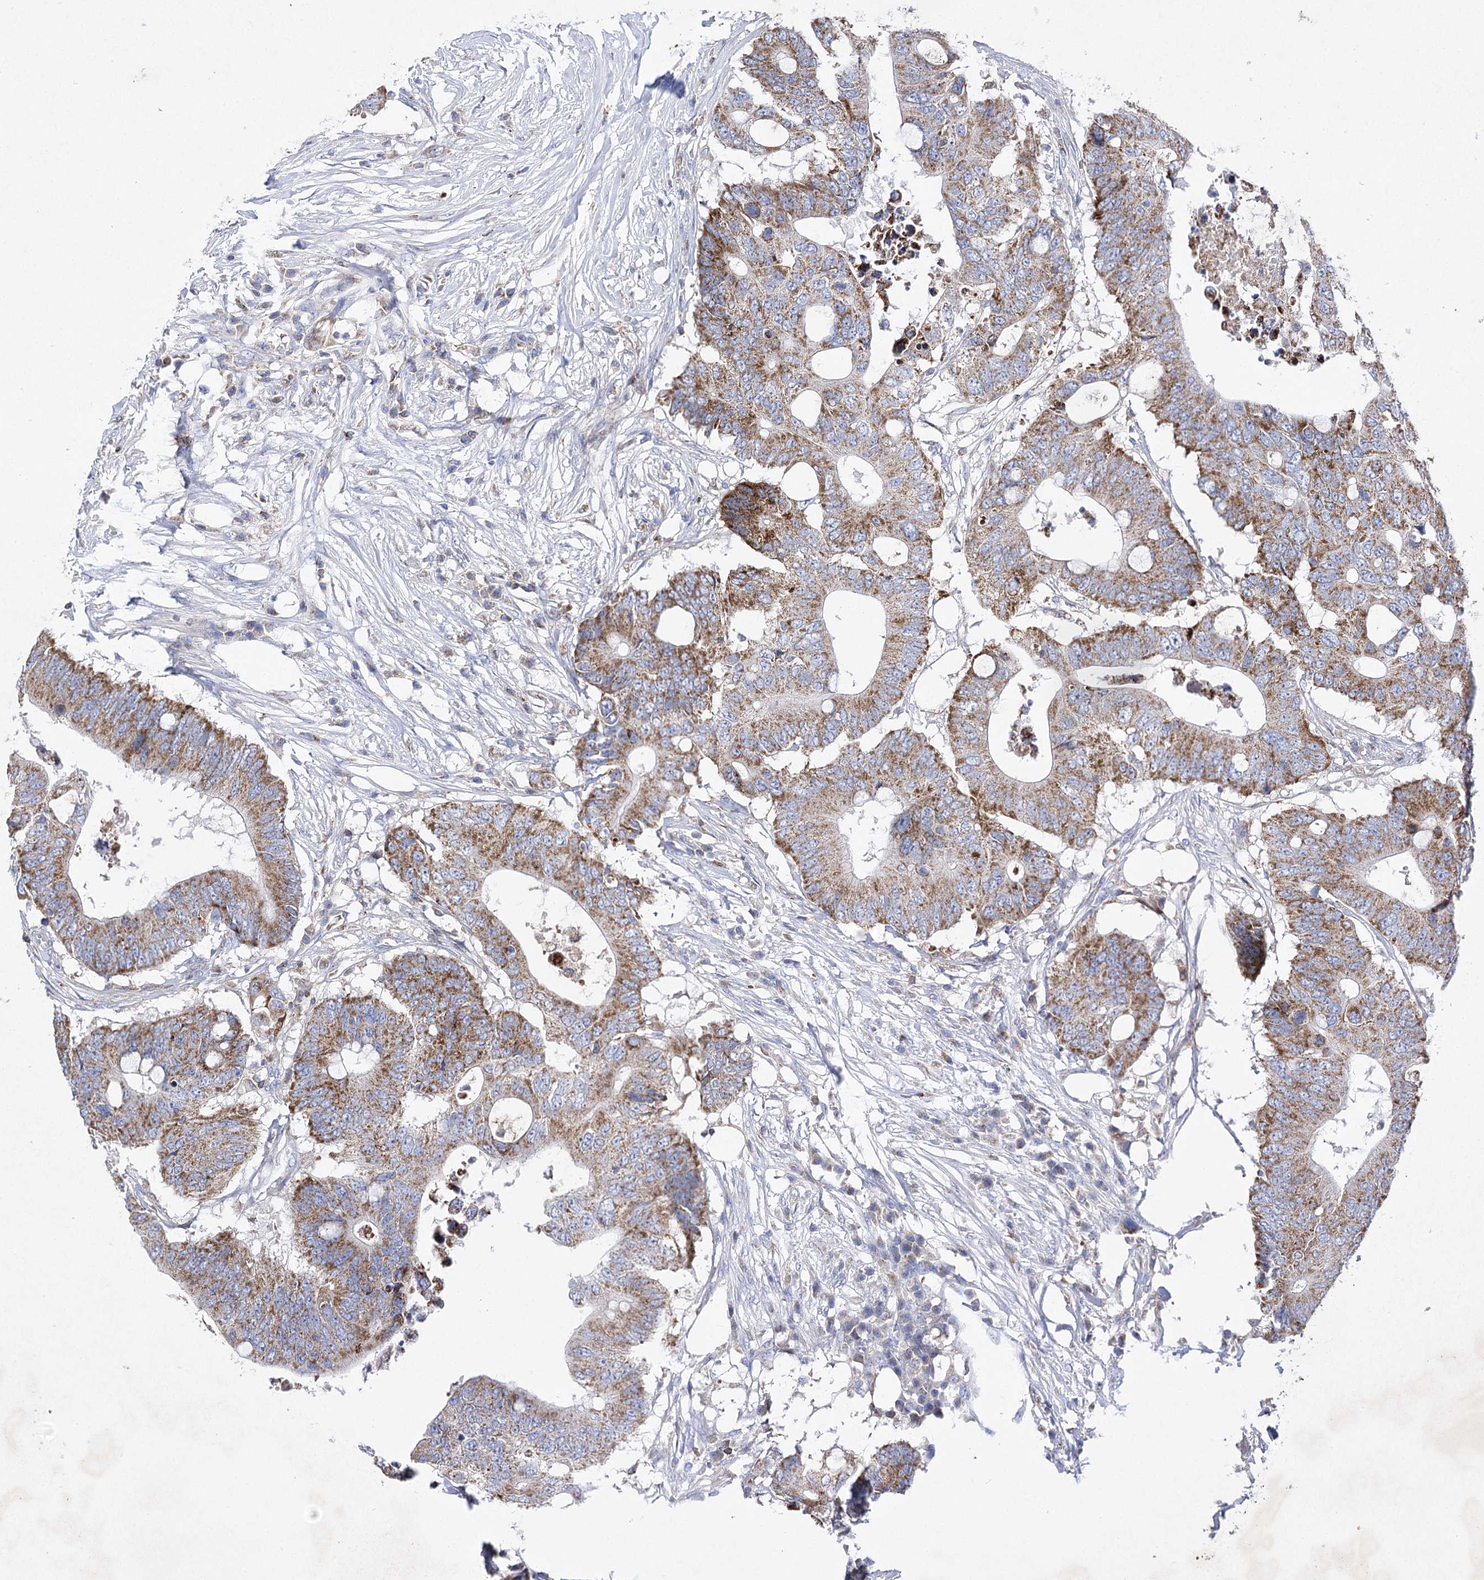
{"staining": {"intensity": "moderate", "quantity": ">75%", "location": "cytoplasmic/membranous"}, "tissue": "colorectal cancer", "cell_type": "Tumor cells", "image_type": "cancer", "snomed": [{"axis": "morphology", "description": "Adenocarcinoma, NOS"}, {"axis": "topography", "description": "Colon"}], "caption": "Moderate cytoplasmic/membranous expression for a protein is present in approximately >75% of tumor cells of colorectal cancer (adenocarcinoma) using IHC.", "gene": "COX15", "patient": {"sex": "male", "age": 71}}